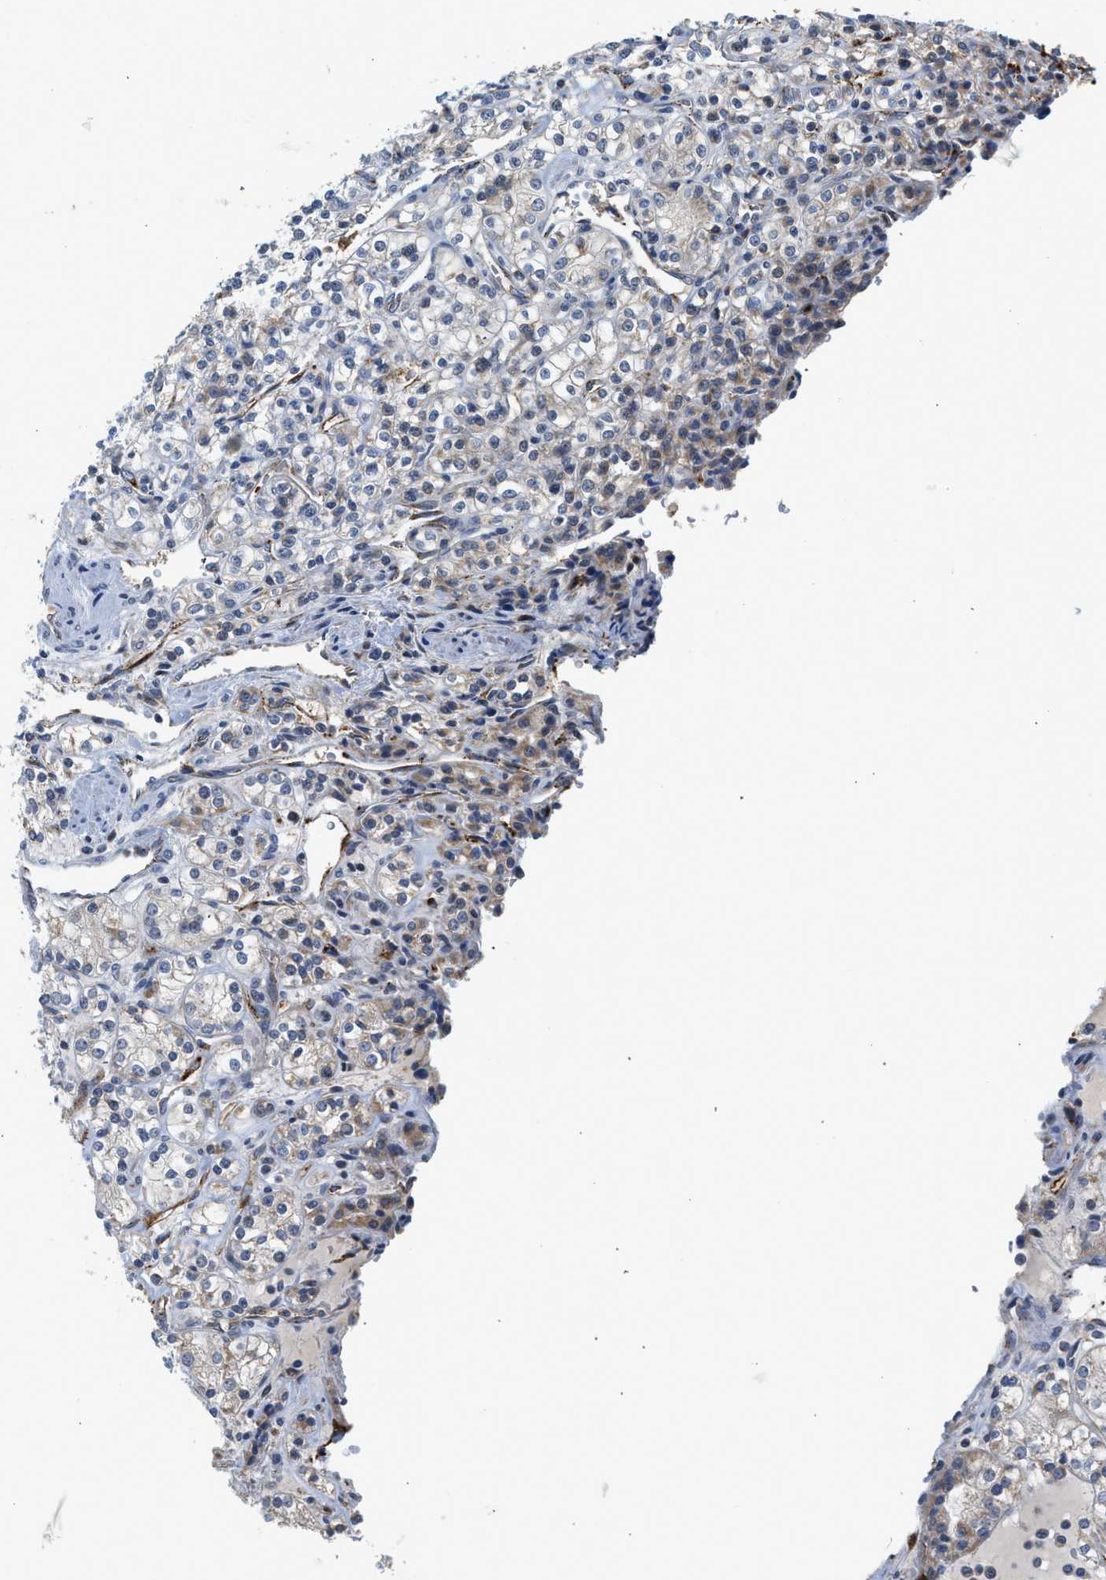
{"staining": {"intensity": "weak", "quantity": "25%-75%", "location": "cytoplasmic/membranous"}, "tissue": "renal cancer", "cell_type": "Tumor cells", "image_type": "cancer", "snomed": [{"axis": "morphology", "description": "Adenocarcinoma, NOS"}, {"axis": "topography", "description": "Kidney"}], "caption": "Protein expression analysis of human renal adenocarcinoma reveals weak cytoplasmic/membranous positivity in about 25%-75% of tumor cells. (IHC, brightfield microscopy, high magnification).", "gene": "PIM1", "patient": {"sex": "male", "age": 77}}